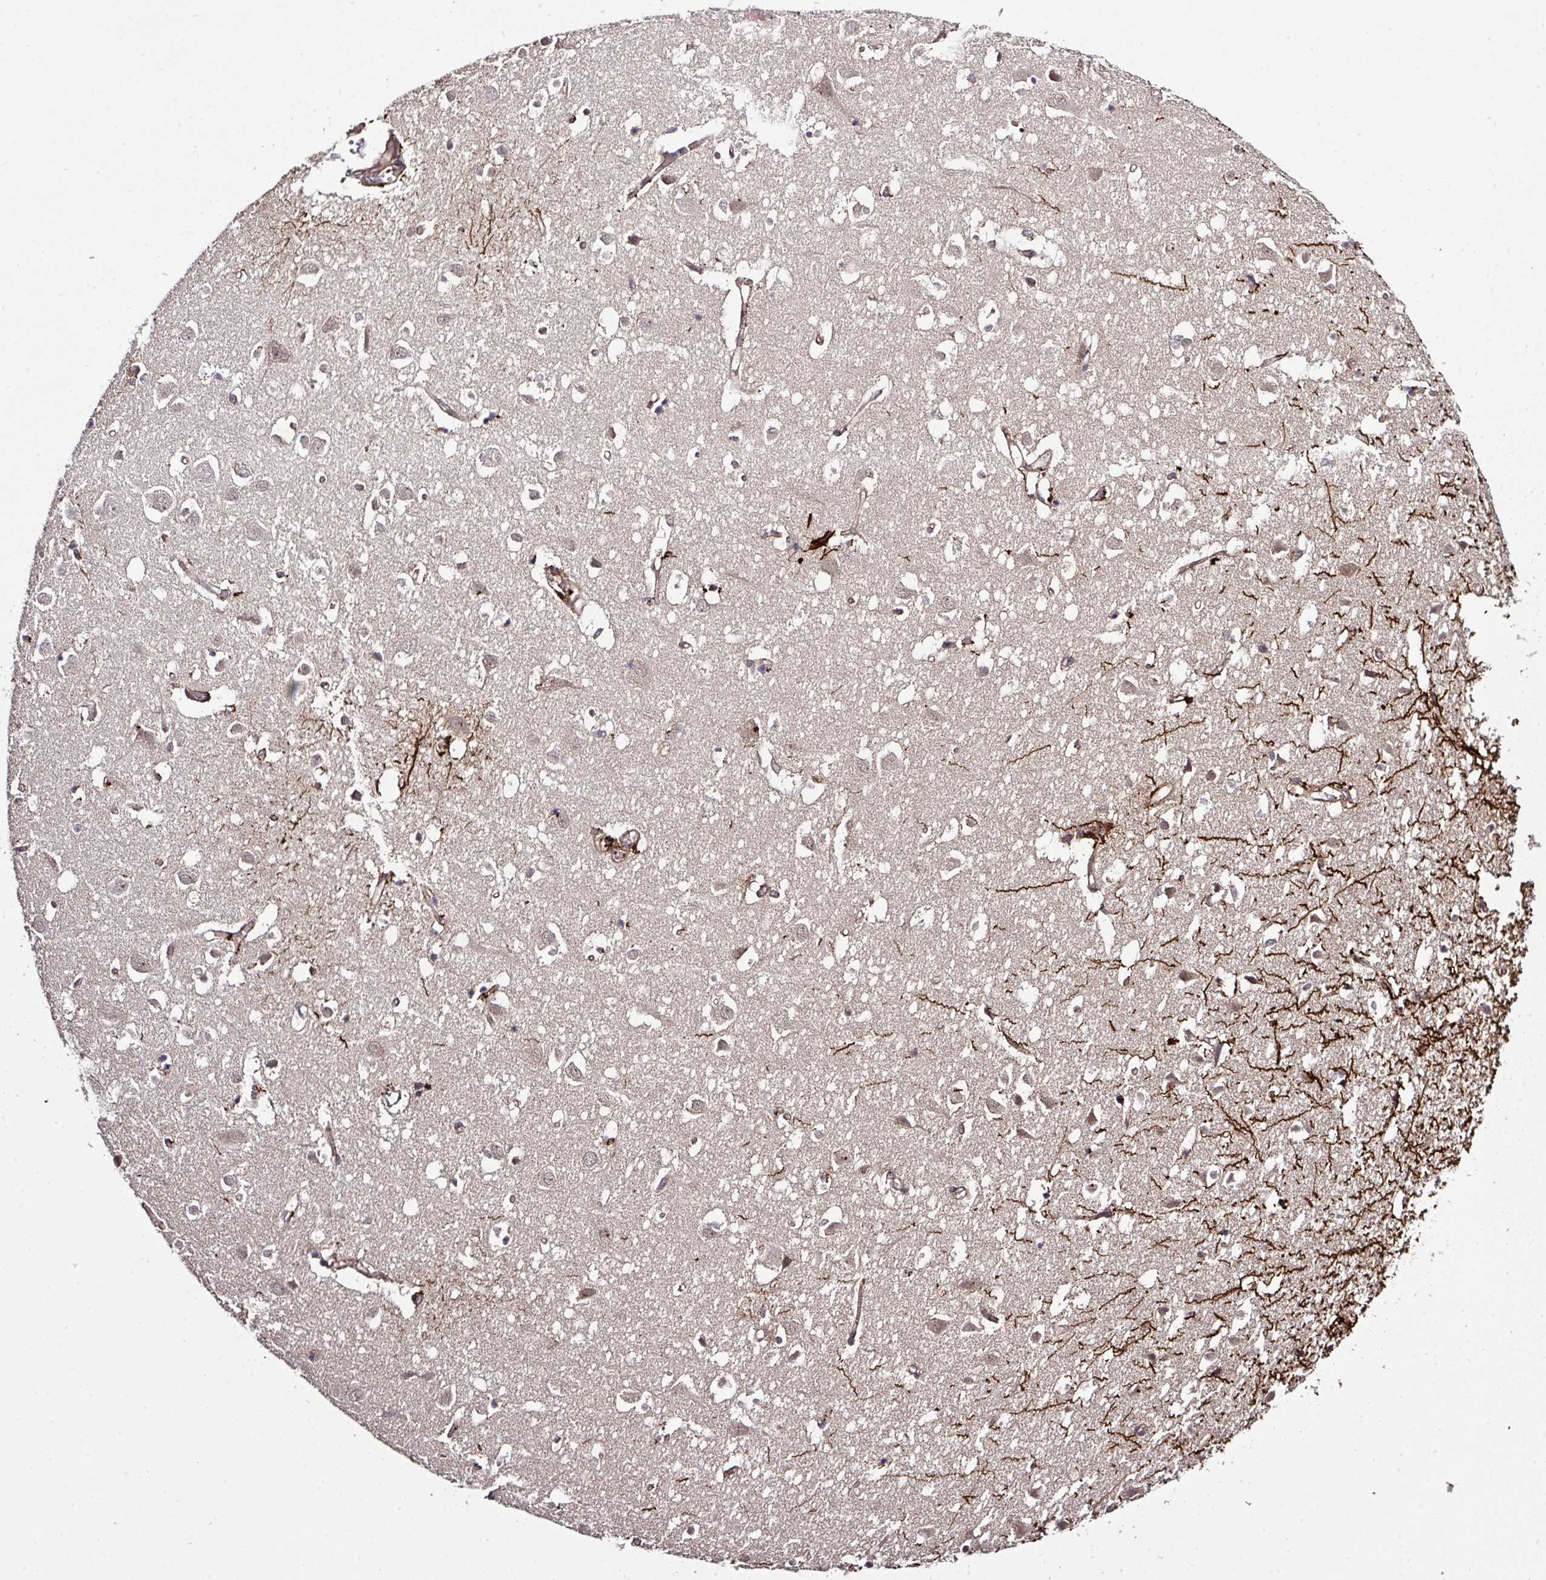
{"staining": {"intensity": "moderate", "quantity": ">75%", "location": "cytoplasmic/membranous"}, "tissue": "cerebral cortex", "cell_type": "Endothelial cells", "image_type": "normal", "snomed": [{"axis": "morphology", "description": "Normal tissue, NOS"}, {"axis": "topography", "description": "Cerebral cortex"}], "caption": "The immunohistochemical stain shows moderate cytoplasmic/membranous staining in endothelial cells of benign cerebral cortex. (Stains: DAB (3,3'-diaminobenzidine) in brown, nuclei in blue, Microscopy: brightfield microscopy at high magnification).", "gene": "ARPIN", "patient": {"sex": "male", "age": 70}}